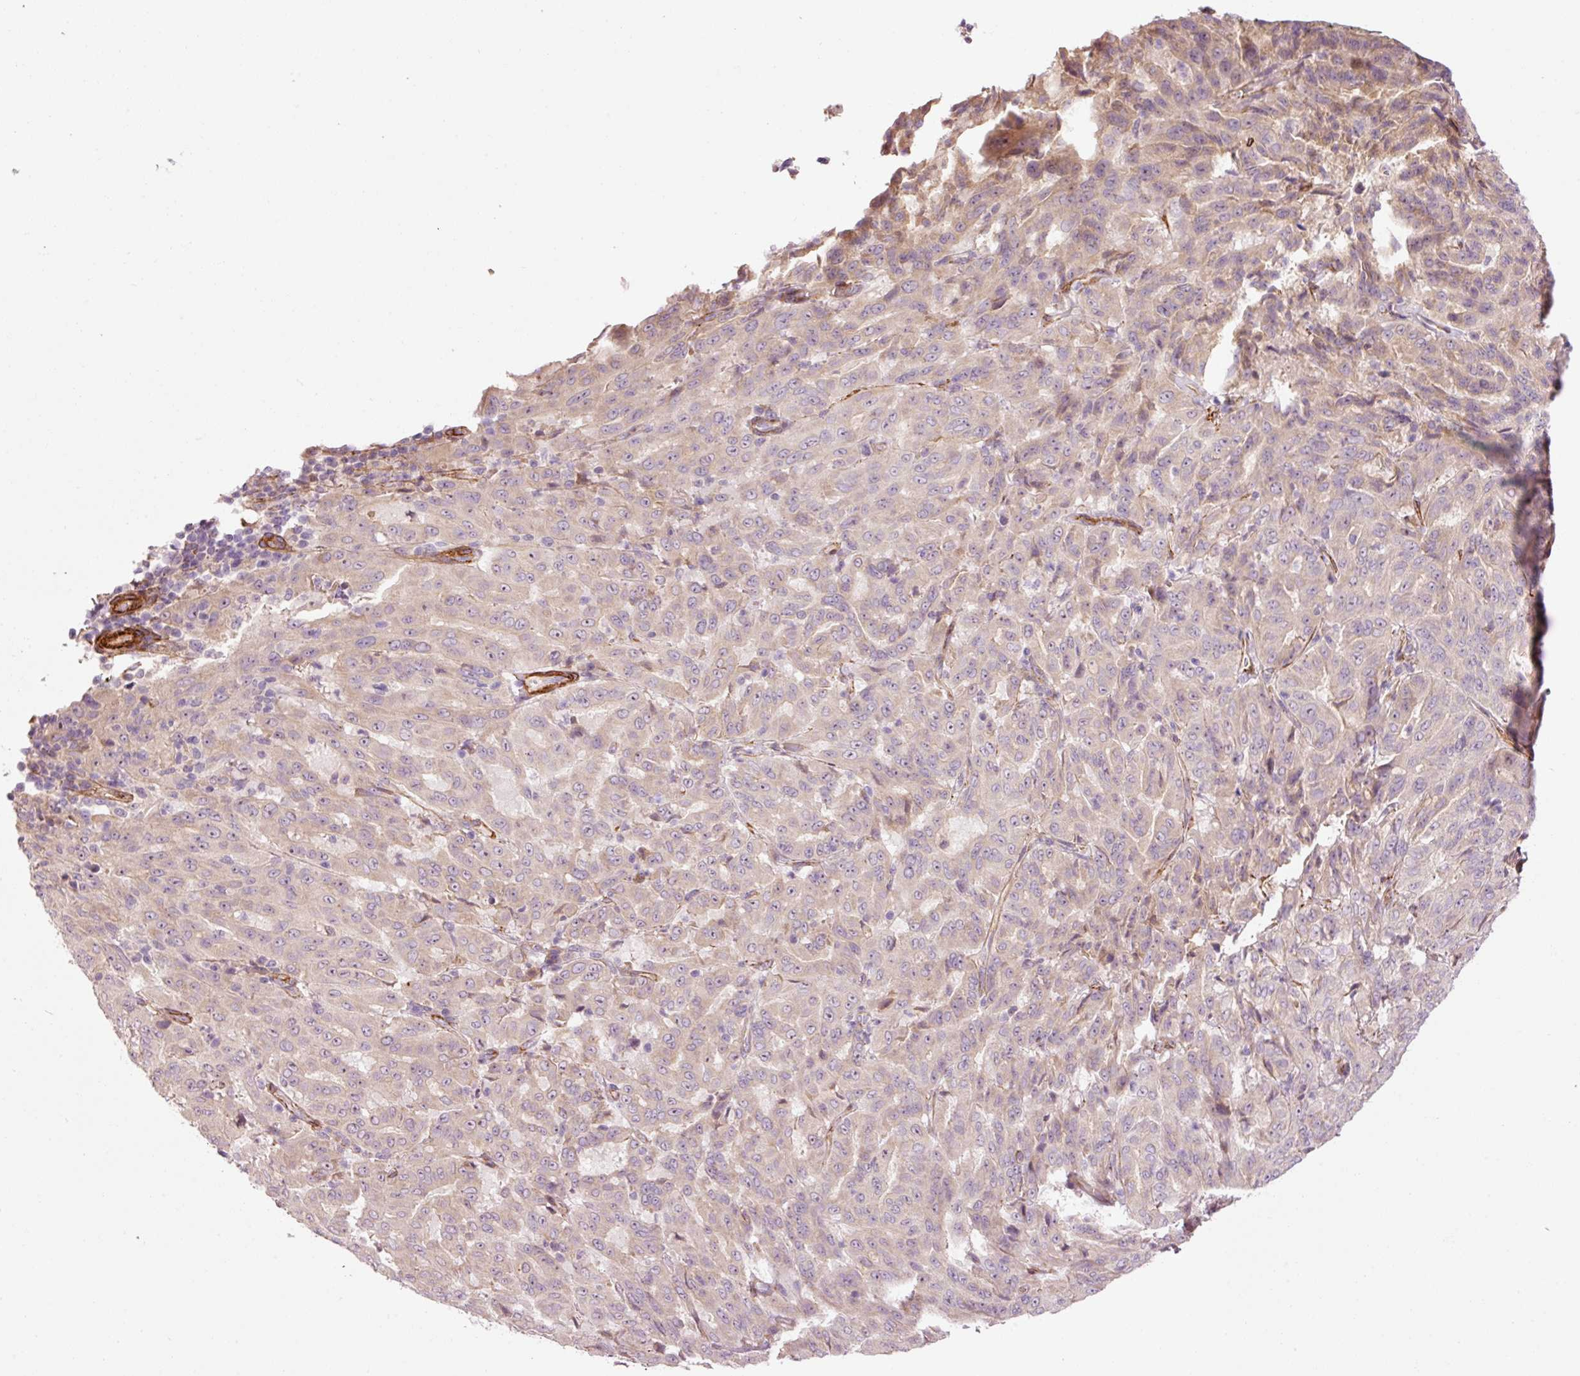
{"staining": {"intensity": "moderate", "quantity": "<25%", "location": "cytoplasmic/membranous"}, "tissue": "pancreatic cancer", "cell_type": "Tumor cells", "image_type": "cancer", "snomed": [{"axis": "morphology", "description": "Adenocarcinoma, NOS"}, {"axis": "topography", "description": "Pancreas"}], "caption": "Immunohistochemical staining of adenocarcinoma (pancreatic) shows moderate cytoplasmic/membranous protein positivity in about <25% of tumor cells.", "gene": "ANKRD20A1", "patient": {"sex": "male", "age": 63}}